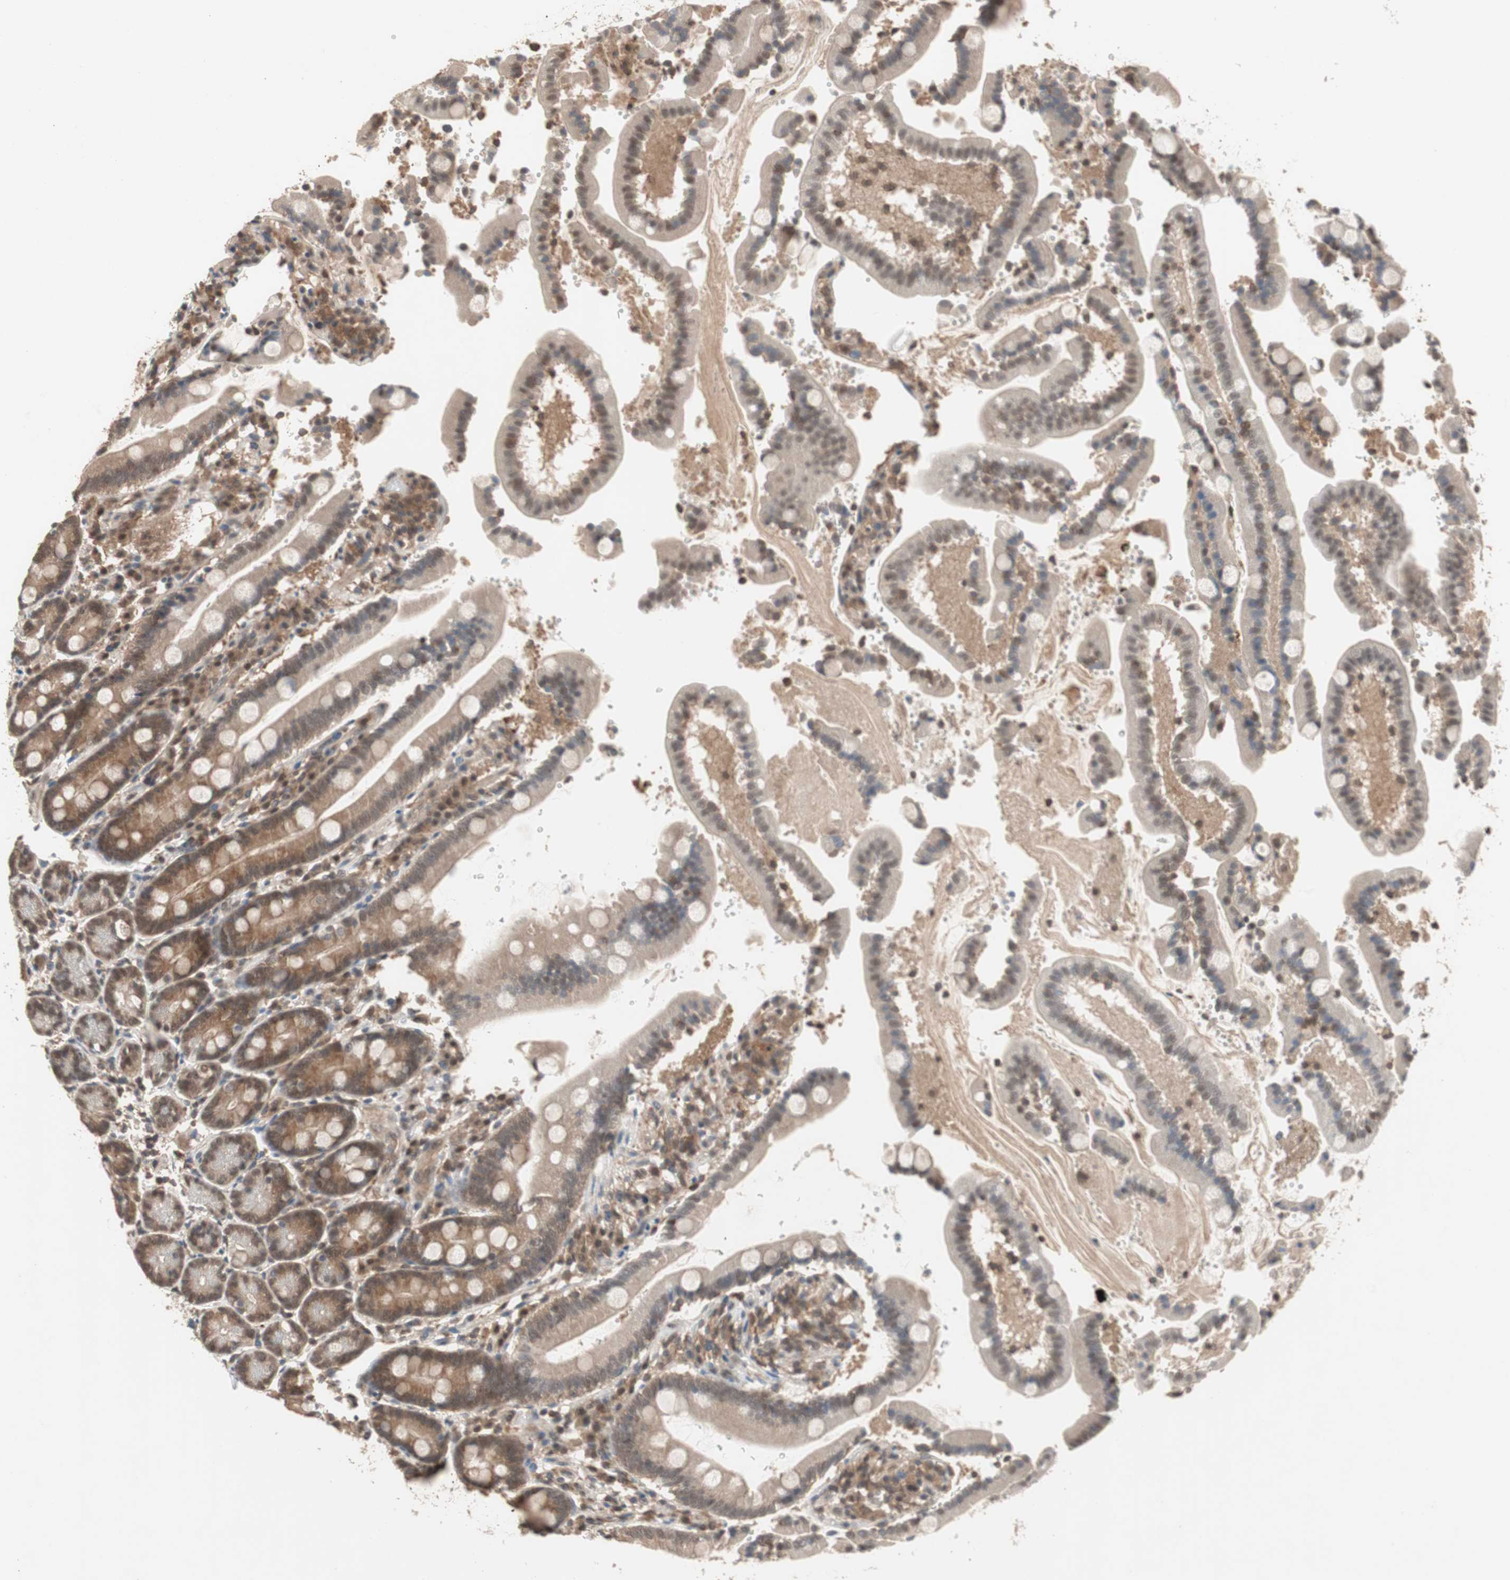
{"staining": {"intensity": "moderate", "quantity": ">75%", "location": "cytoplasmic/membranous,nuclear"}, "tissue": "duodenum", "cell_type": "Glandular cells", "image_type": "normal", "snomed": [{"axis": "morphology", "description": "Normal tissue, NOS"}, {"axis": "topography", "description": "Small intestine, NOS"}], "caption": "Duodenum stained with DAB IHC shows medium levels of moderate cytoplasmic/membranous,nuclear expression in about >75% of glandular cells. The staining is performed using DAB brown chromogen to label protein expression. The nuclei are counter-stained blue using hematoxylin.", "gene": "GART", "patient": {"sex": "female", "age": 71}}